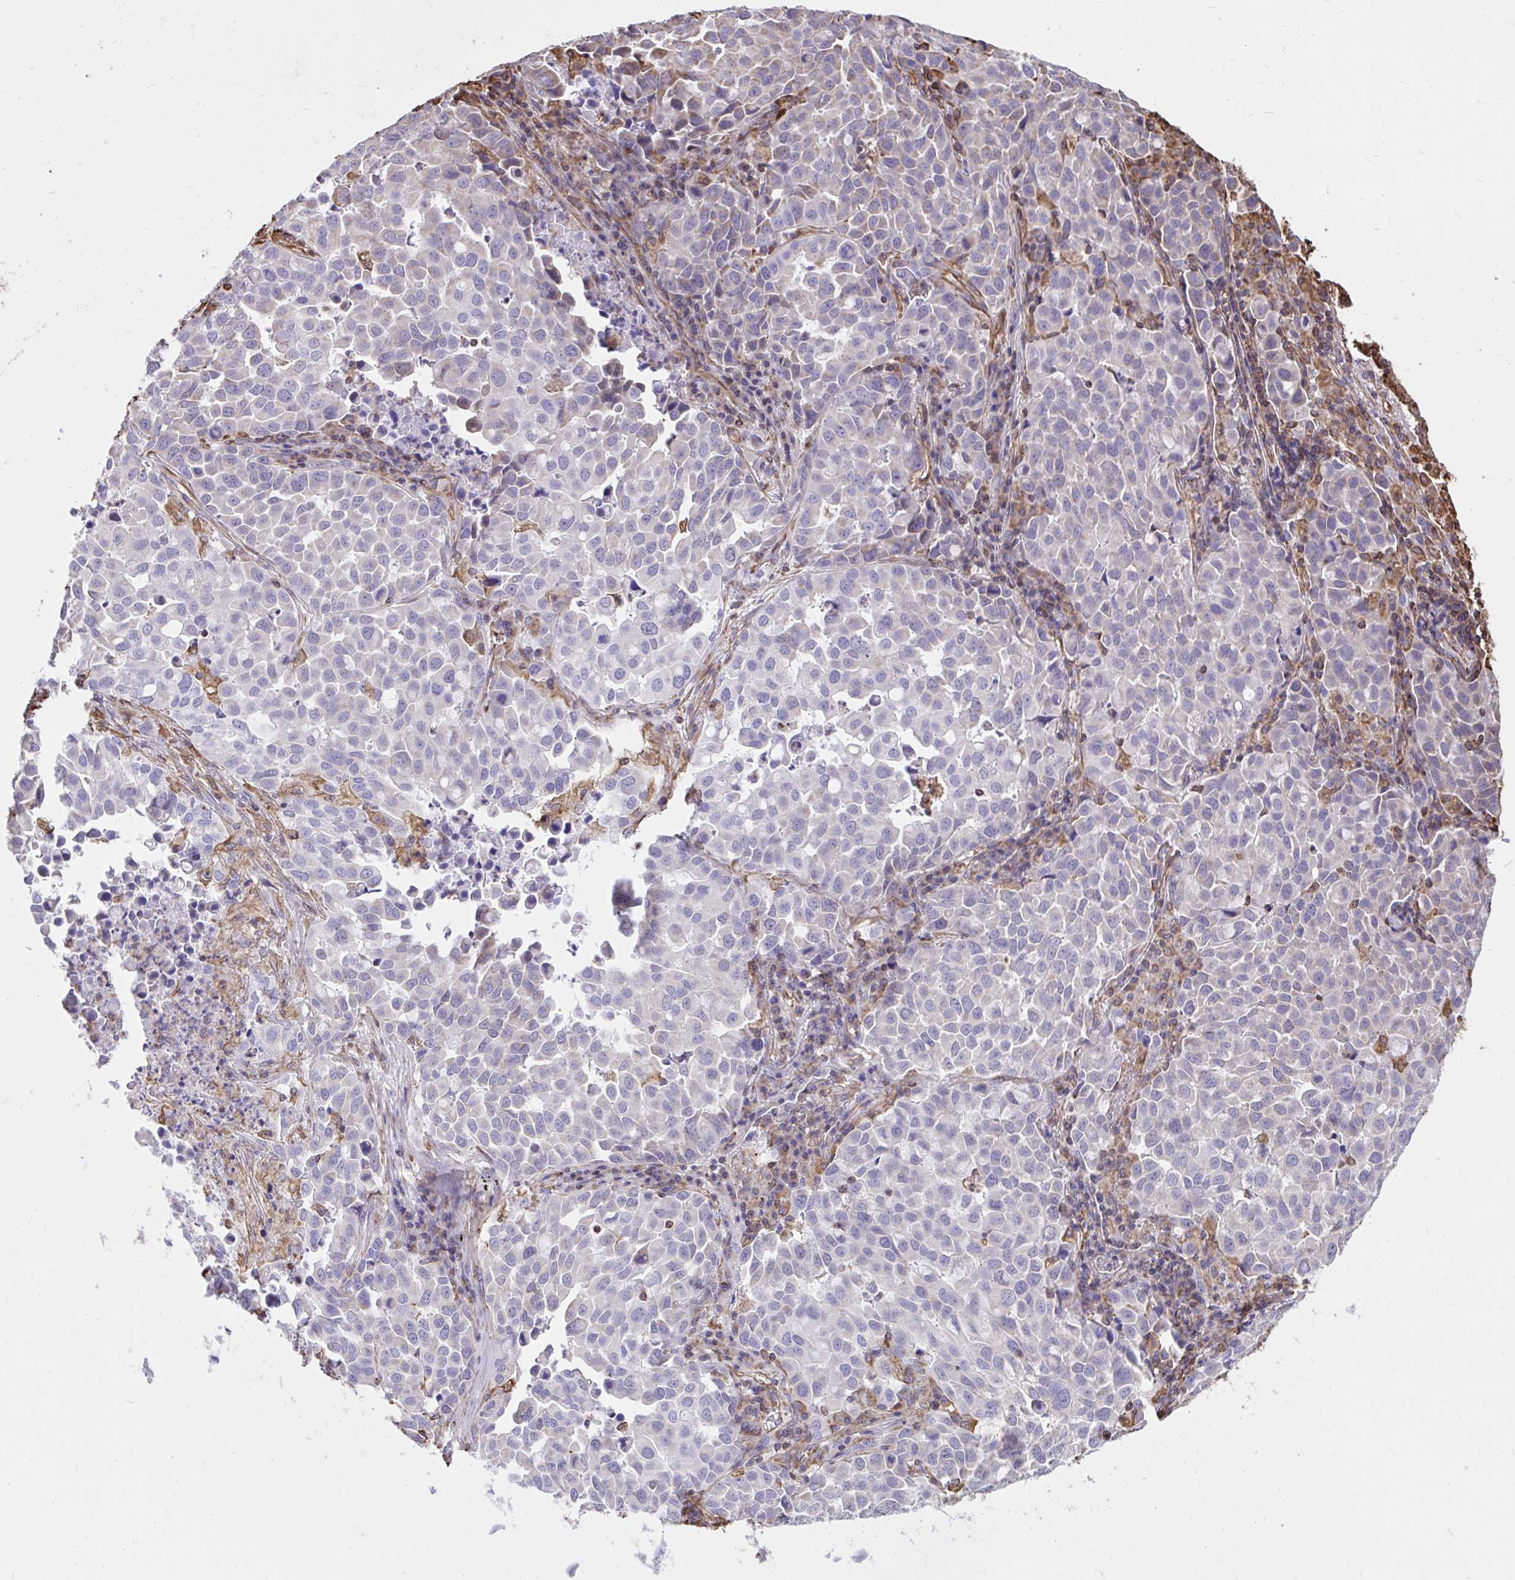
{"staining": {"intensity": "negative", "quantity": "none", "location": "none"}, "tissue": "lung cancer", "cell_type": "Tumor cells", "image_type": "cancer", "snomed": [{"axis": "morphology", "description": "Adenocarcinoma, NOS"}, {"axis": "morphology", "description": "Adenocarcinoma, metastatic, NOS"}, {"axis": "topography", "description": "Lymph node"}, {"axis": "topography", "description": "Lung"}], "caption": "Protein analysis of lung cancer (adenocarcinoma) demonstrates no significant expression in tumor cells.", "gene": "RNF103", "patient": {"sex": "female", "age": 65}}